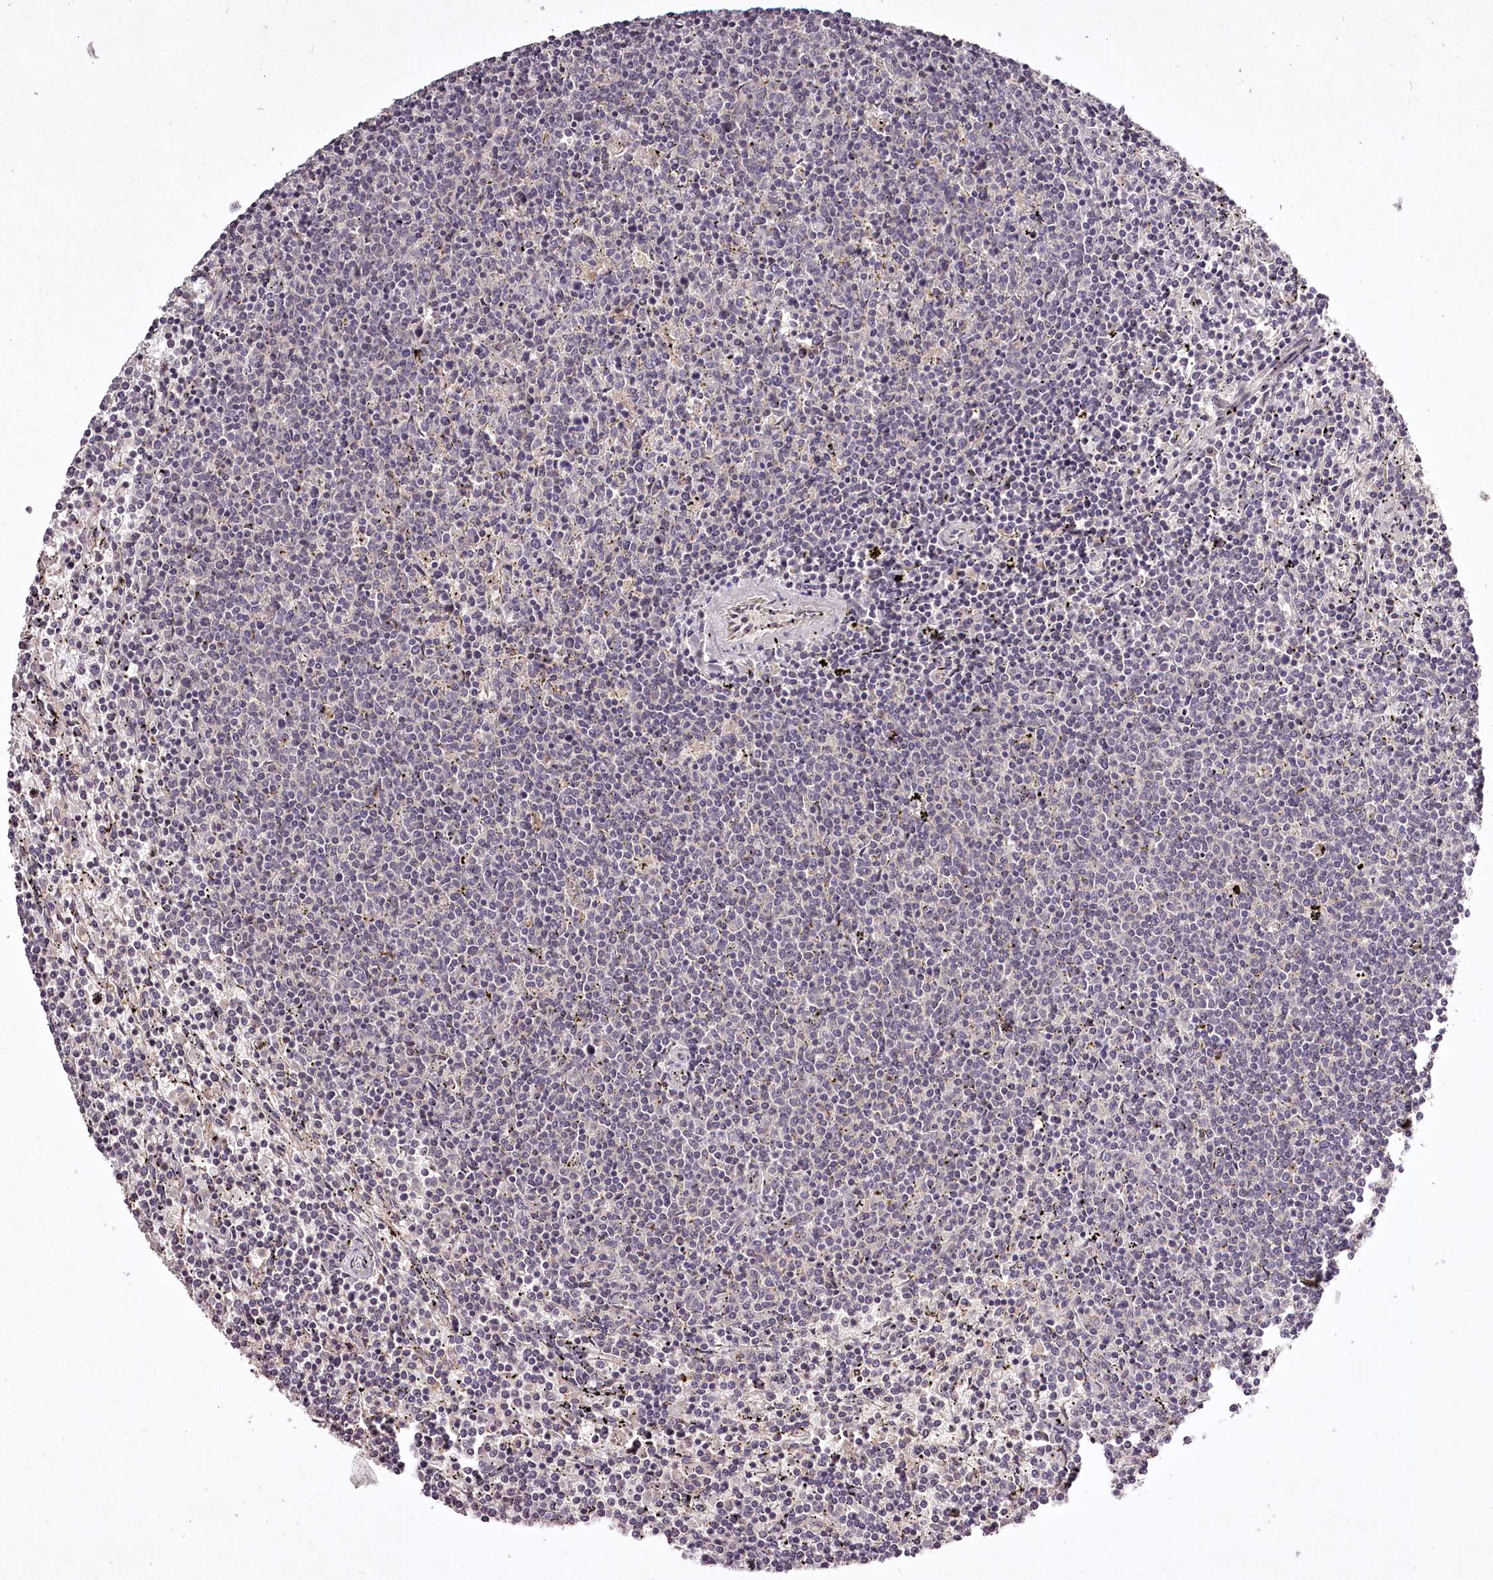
{"staining": {"intensity": "negative", "quantity": "none", "location": "none"}, "tissue": "lymphoma", "cell_type": "Tumor cells", "image_type": "cancer", "snomed": [{"axis": "morphology", "description": "Malignant lymphoma, non-Hodgkin's type, Low grade"}, {"axis": "topography", "description": "Spleen"}], "caption": "The image demonstrates no staining of tumor cells in malignant lymphoma, non-Hodgkin's type (low-grade).", "gene": "RBMXL2", "patient": {"sex": "female", "age": 50}}